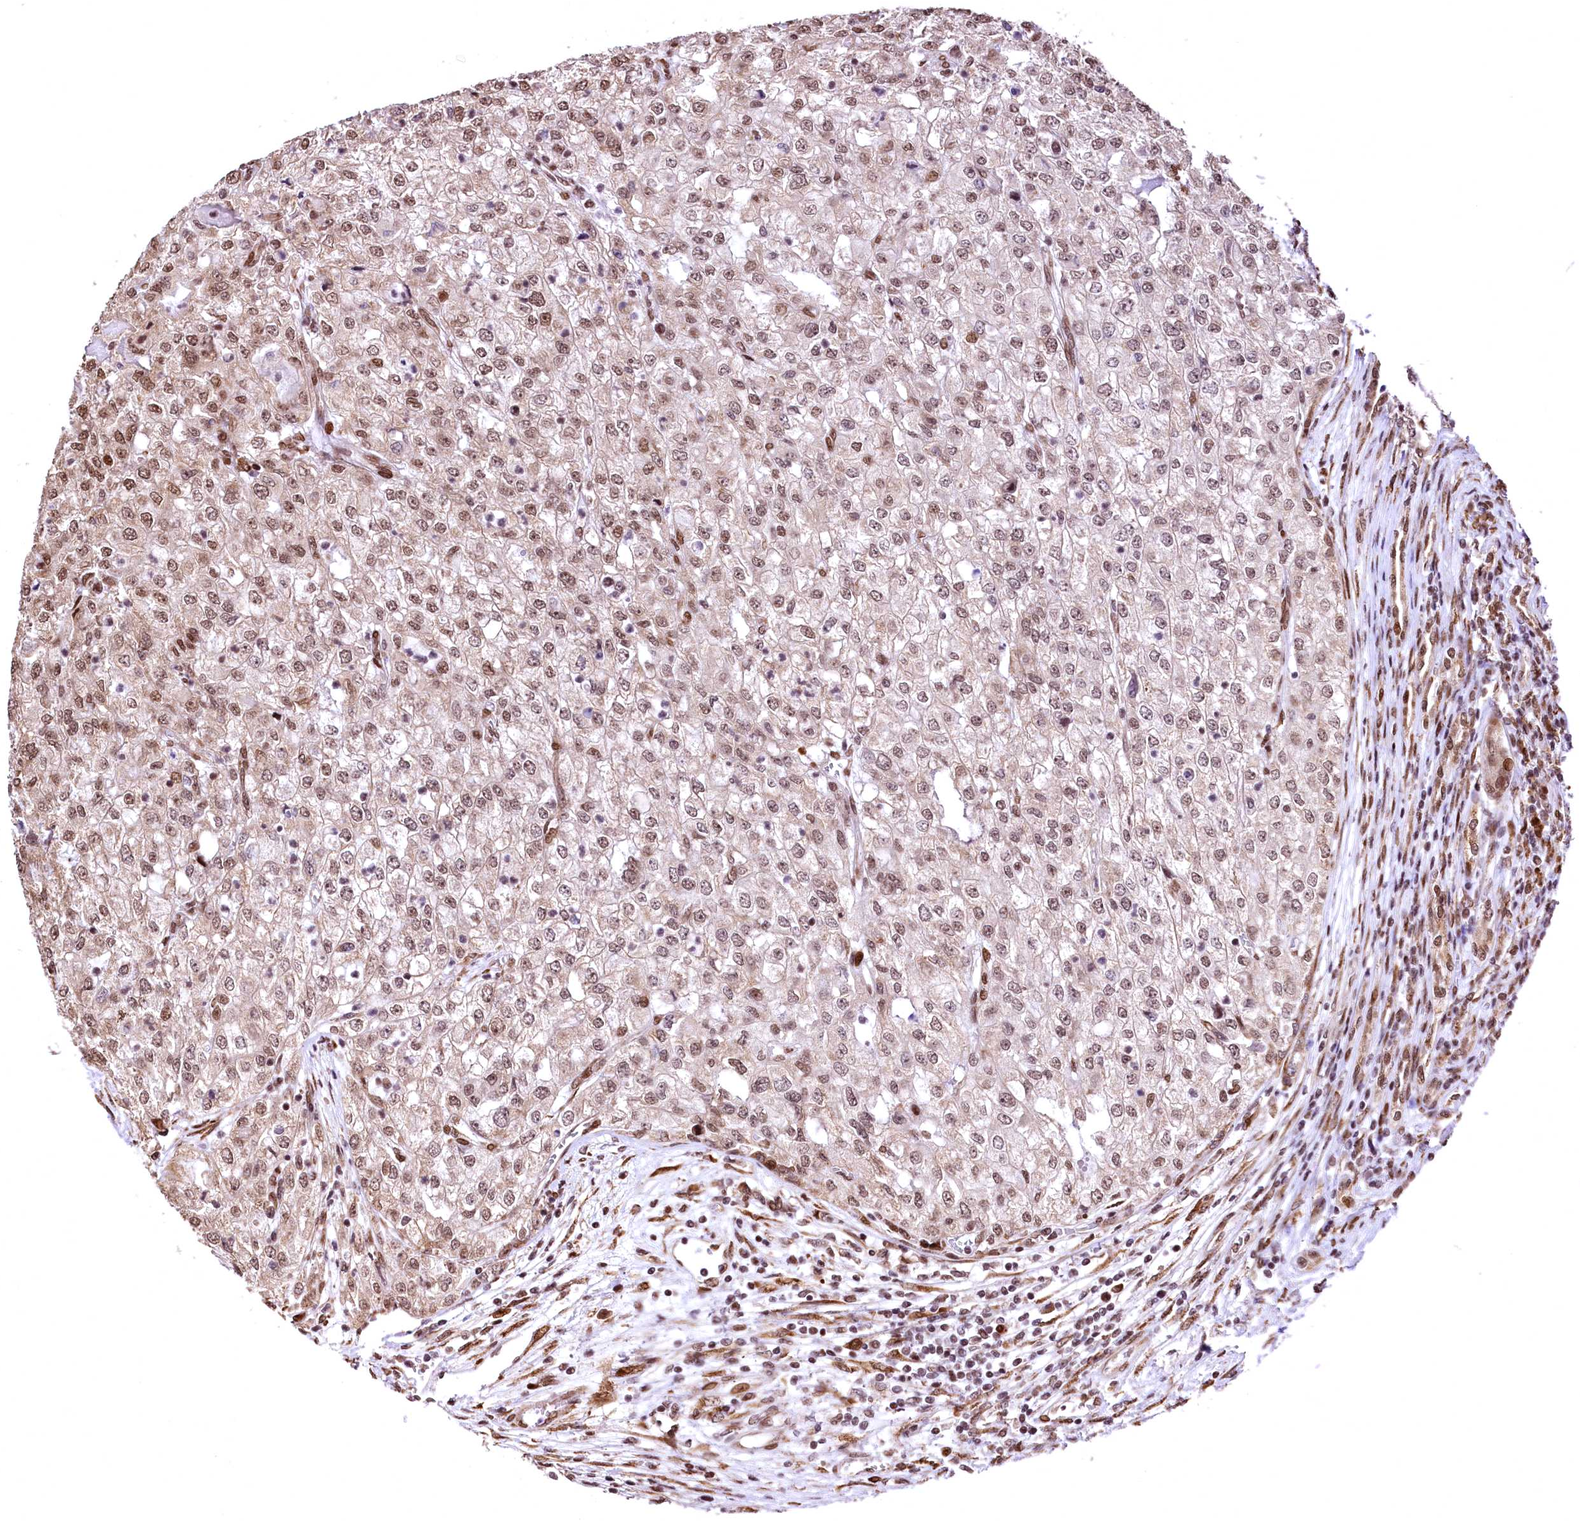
{"staining": {"intensity": "weak", "quantity": ">75%", "location": "nuclear"}, "tissue": "renal cancer", "cell_type": "Tumor cells", "image_type": "cancer", "snomed": [{"axis": "morphology", "description": "Adenocarcinoma, NOS"}, {"axis": "topography", "description": "Kidney"}], "caption": "A brown stain shows weak nuclear staining of a protein in adenocarcinoma (renal) tumor cells.", "gene": "PDS5B", "patient": {"sex": "female", "age": 54}}